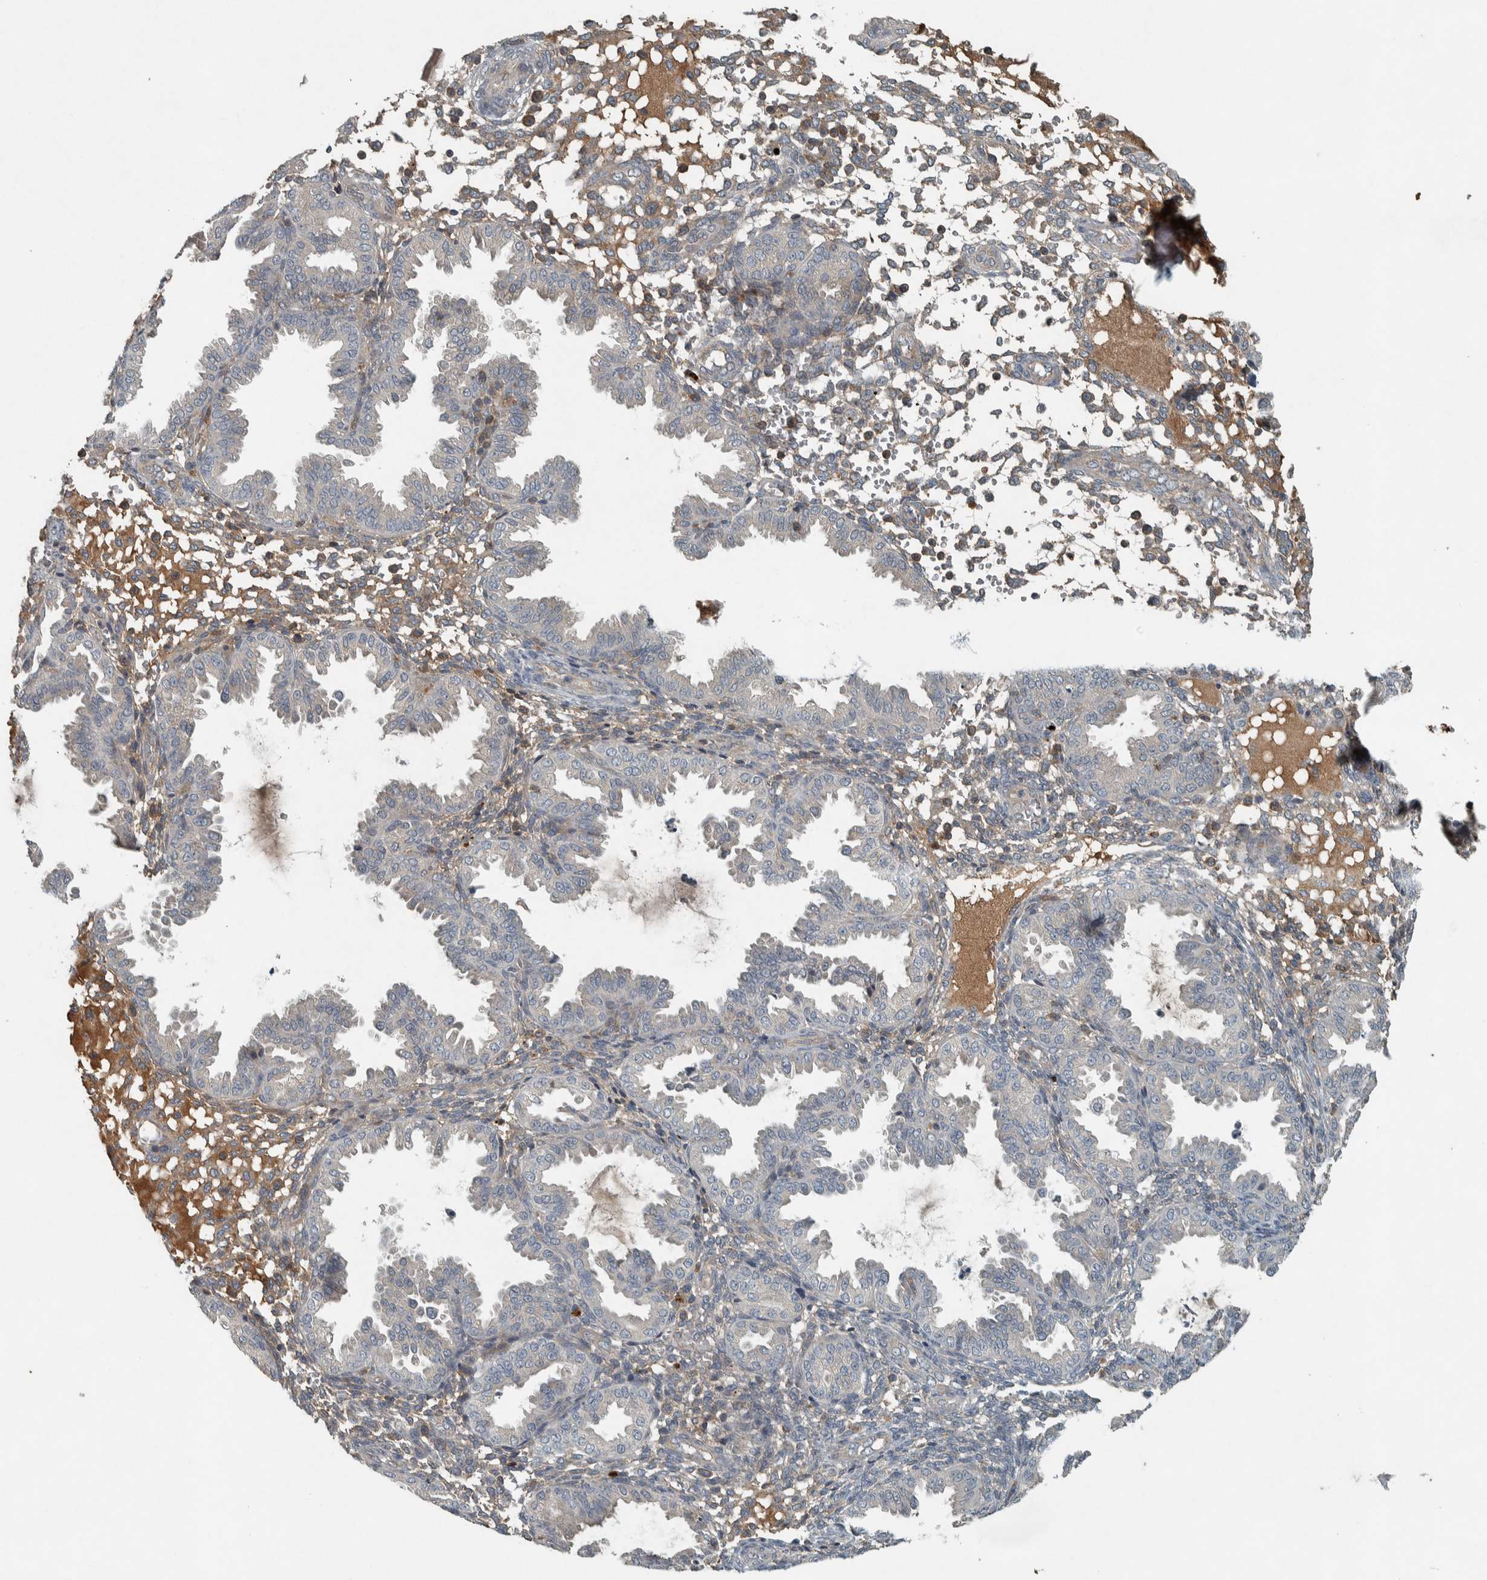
{"staining": {"intensity": "weak", "quantity": "<25%", "location": "cytoplasmic/membranous"}, "tissue": "endometrium", "cell_type": "Cells in endometrial stroma", "image_type": "normal", "snomed": [{"axis": "morphology", "description": "Normal tissue, NOS"}, {"axis": "topography", "description": "Endometrium"}], "caption": "High magnification brightfield microscopy of normal endometrium stained with DAB (3,3'-diaminobenzidine) (brown) and counterstained with hematoxylin (blue): cells in endometrial stroma show no significant staining. (DAB immunohistochemistry visualized using brightfield microscopy, high magnification).", "gene": "CLCN2", "patient": {"sex": "female", "age": 33}}